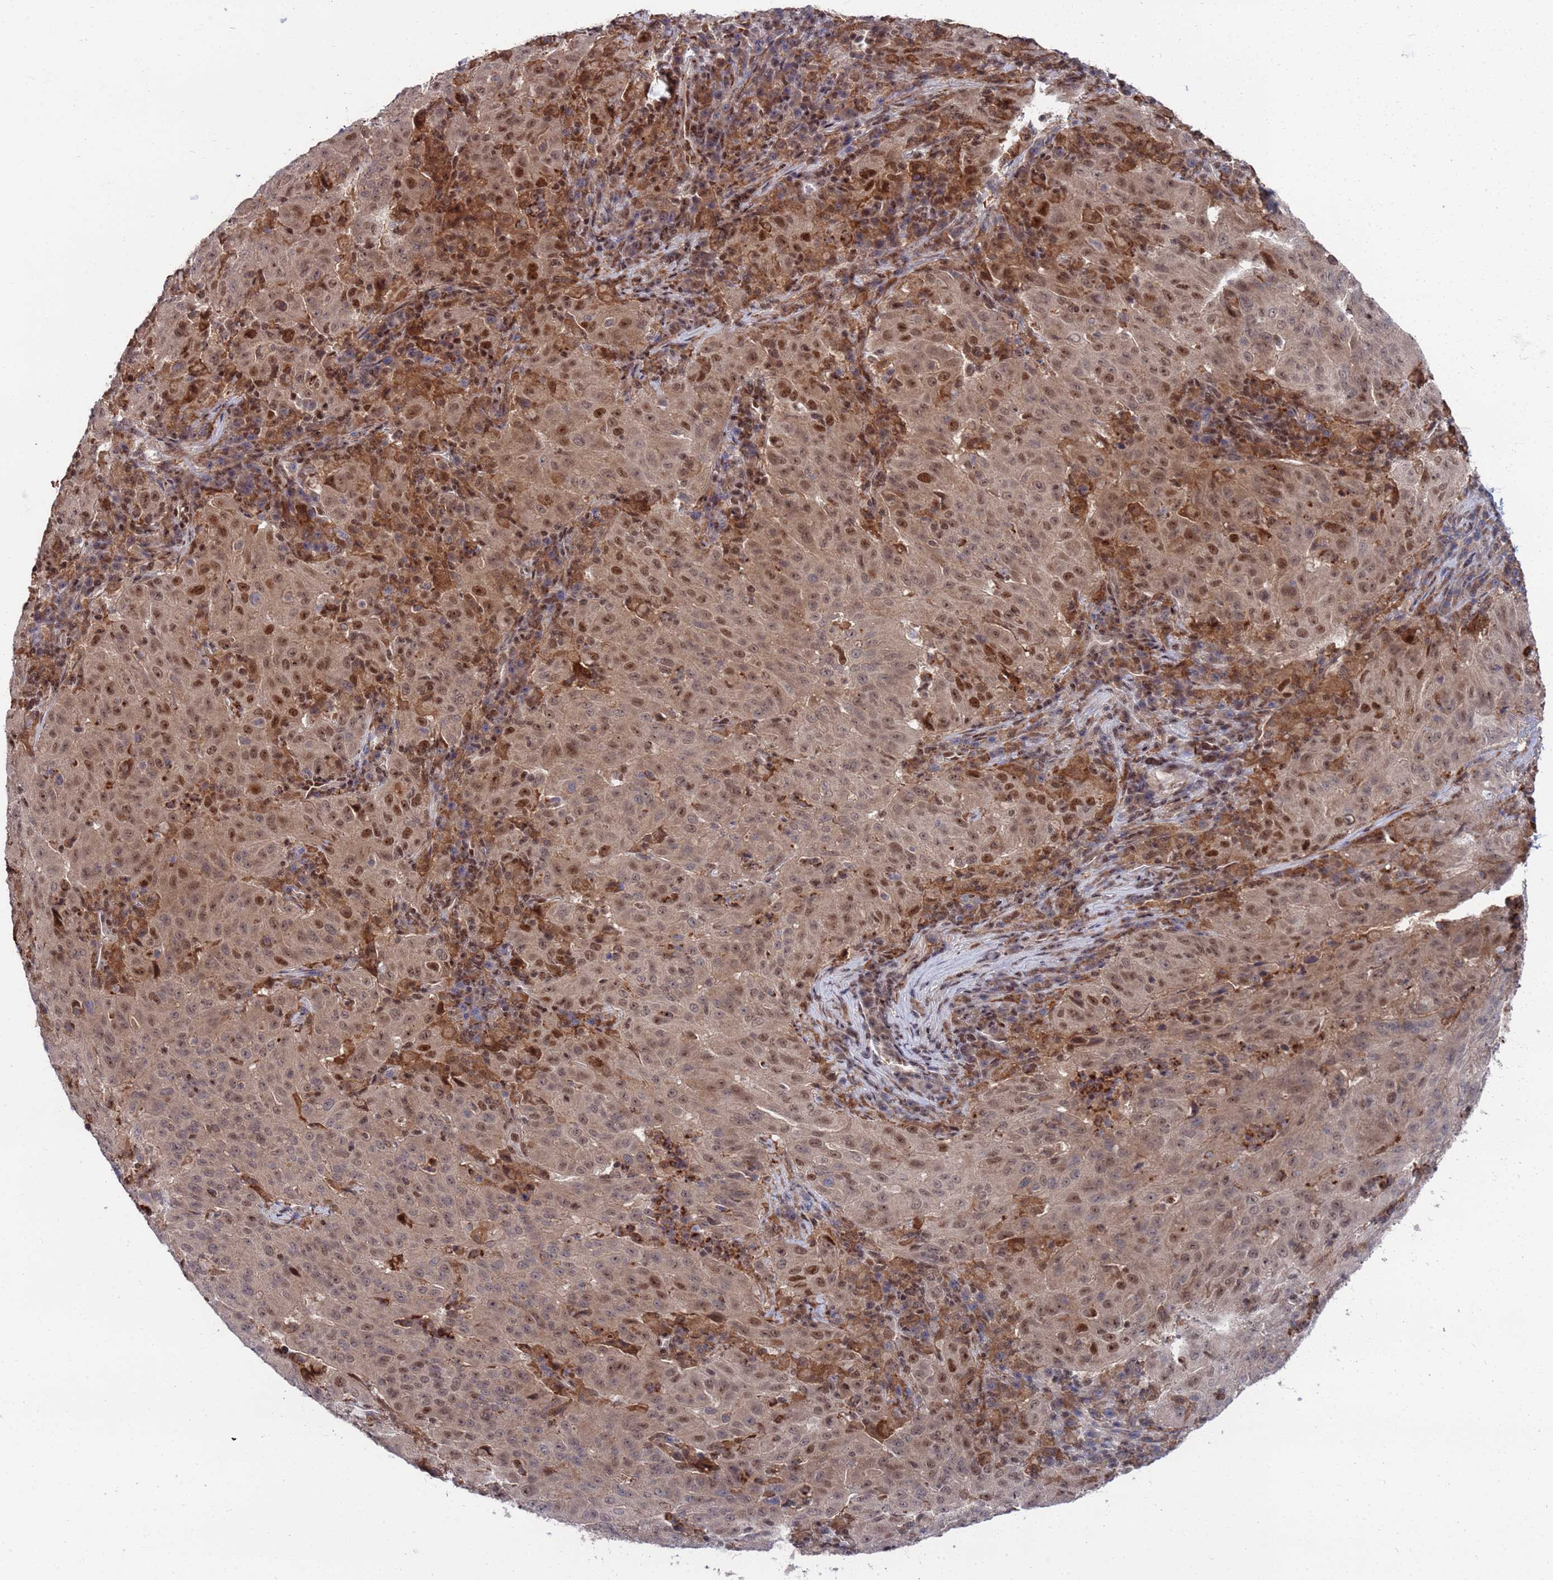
{"staining": {"intensity": "moderate", "quantity": ">75%", "location": "cytoplasmic/membranous,nuclear"}, "tissue": "pancreatic cancer", "cell_type": "Tumor cells", "image_type": "cancer", "snomed": [{"axis": "morphology", "description": "Adenocarcinoma, NOS"}, {"axis": "topography", "description": "Pancreas"}], "caption": "This is a photomicrograph of IHC staining of adenocarcinoma (pancreatic), which shows moderate positivity in the cytoplasmic/membranous and nuclear of tumor cells.", "gene": "TMBIM6", "patient": {"sex": "male", "age": 63}}